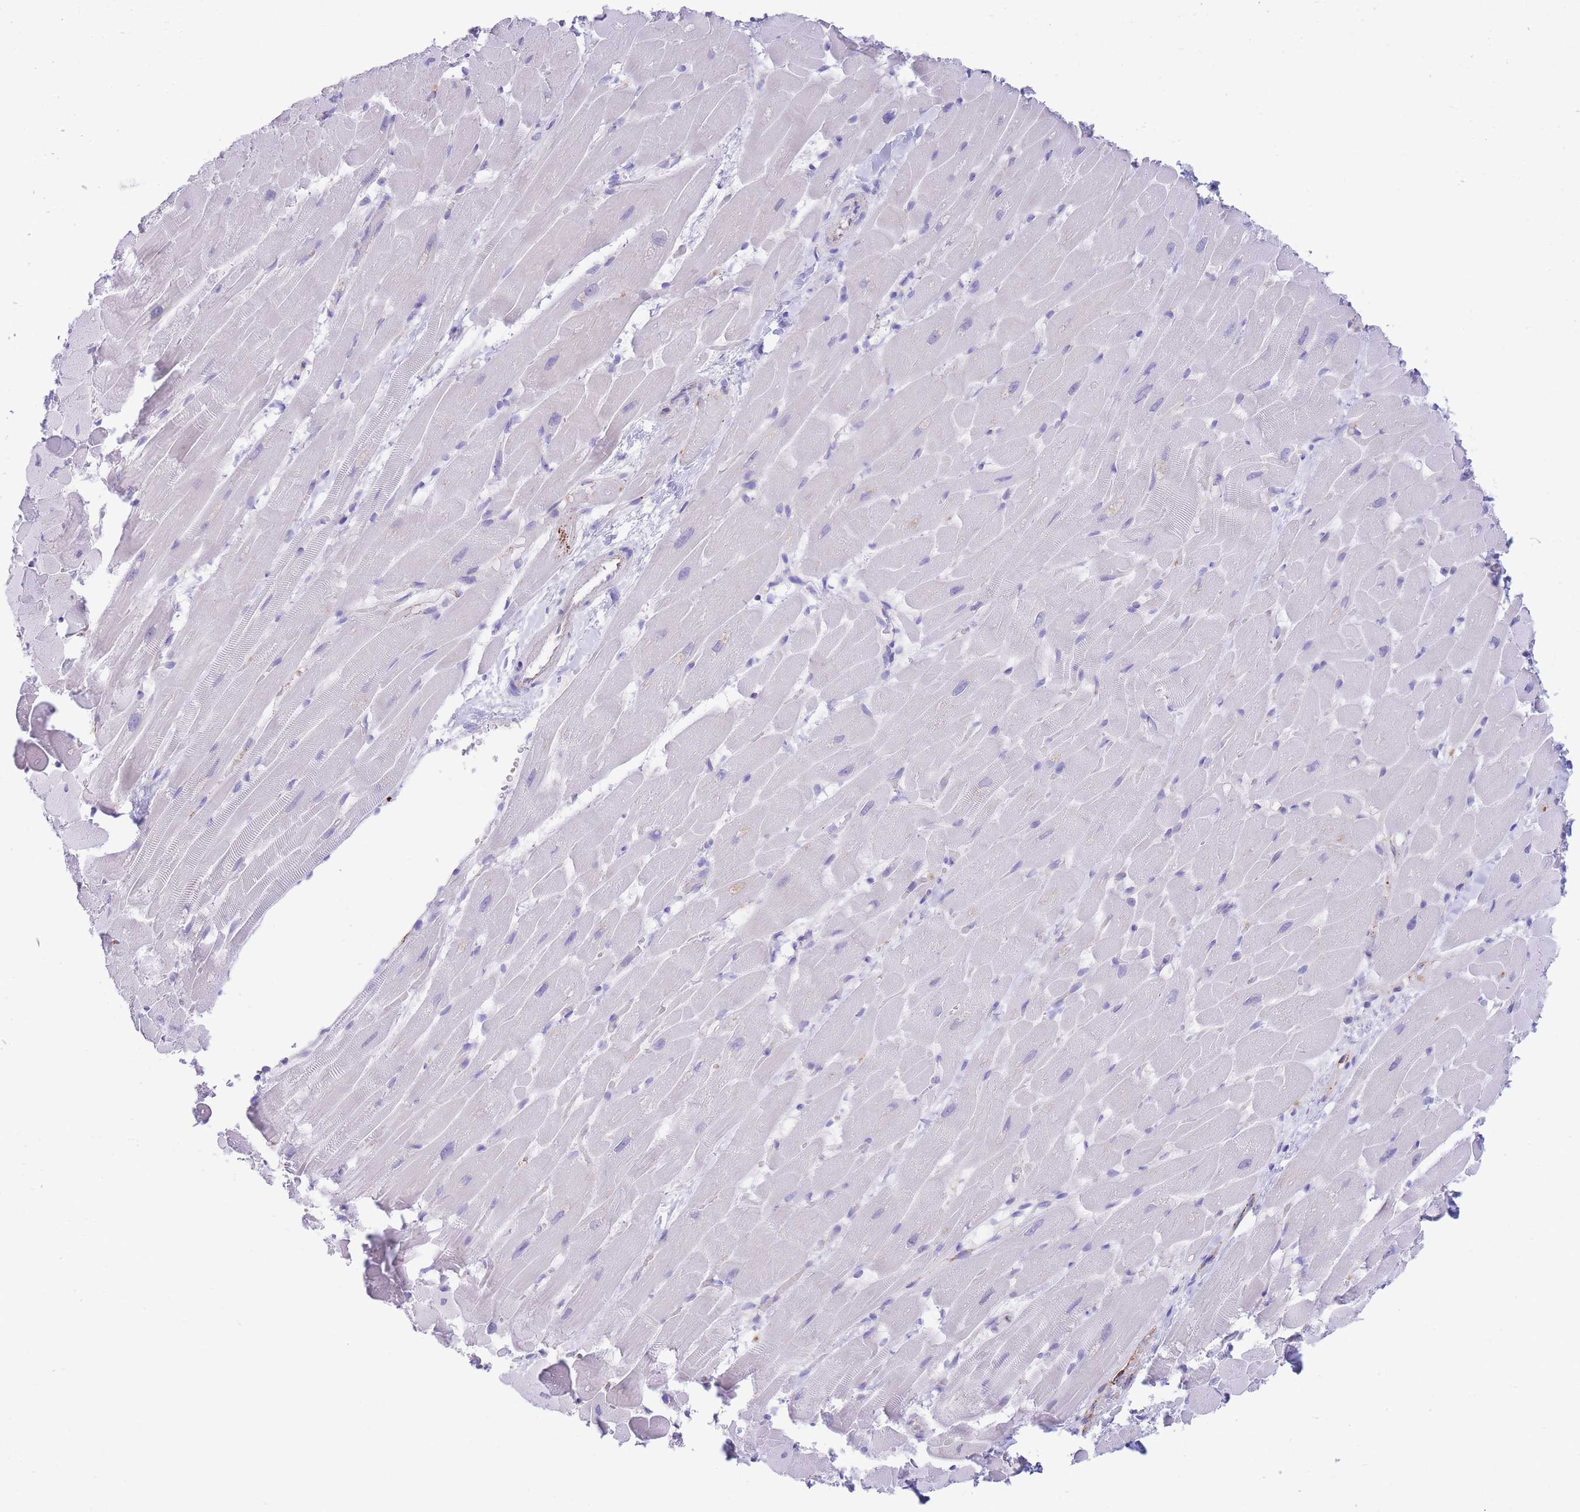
{"staining": {"intensity": "negative", "quantity": "none", "location": "none"}, "tissue": "heart muscle", "cell_type": "Cardiomyocytes", "image_type": "normal", "snomed": [{"axis": "morphology", "description": "Normal tissue, NOS"}, {"axis": "topography", "description": "Heart"}], "caption": "High power microscopy photomicrograph of an IHC micrograph of unremarkable heart muscle, revealing no significant staining in cardiomyocytes.", "gene": "DET1", "patient": {"sex": "male", "age": 37}}